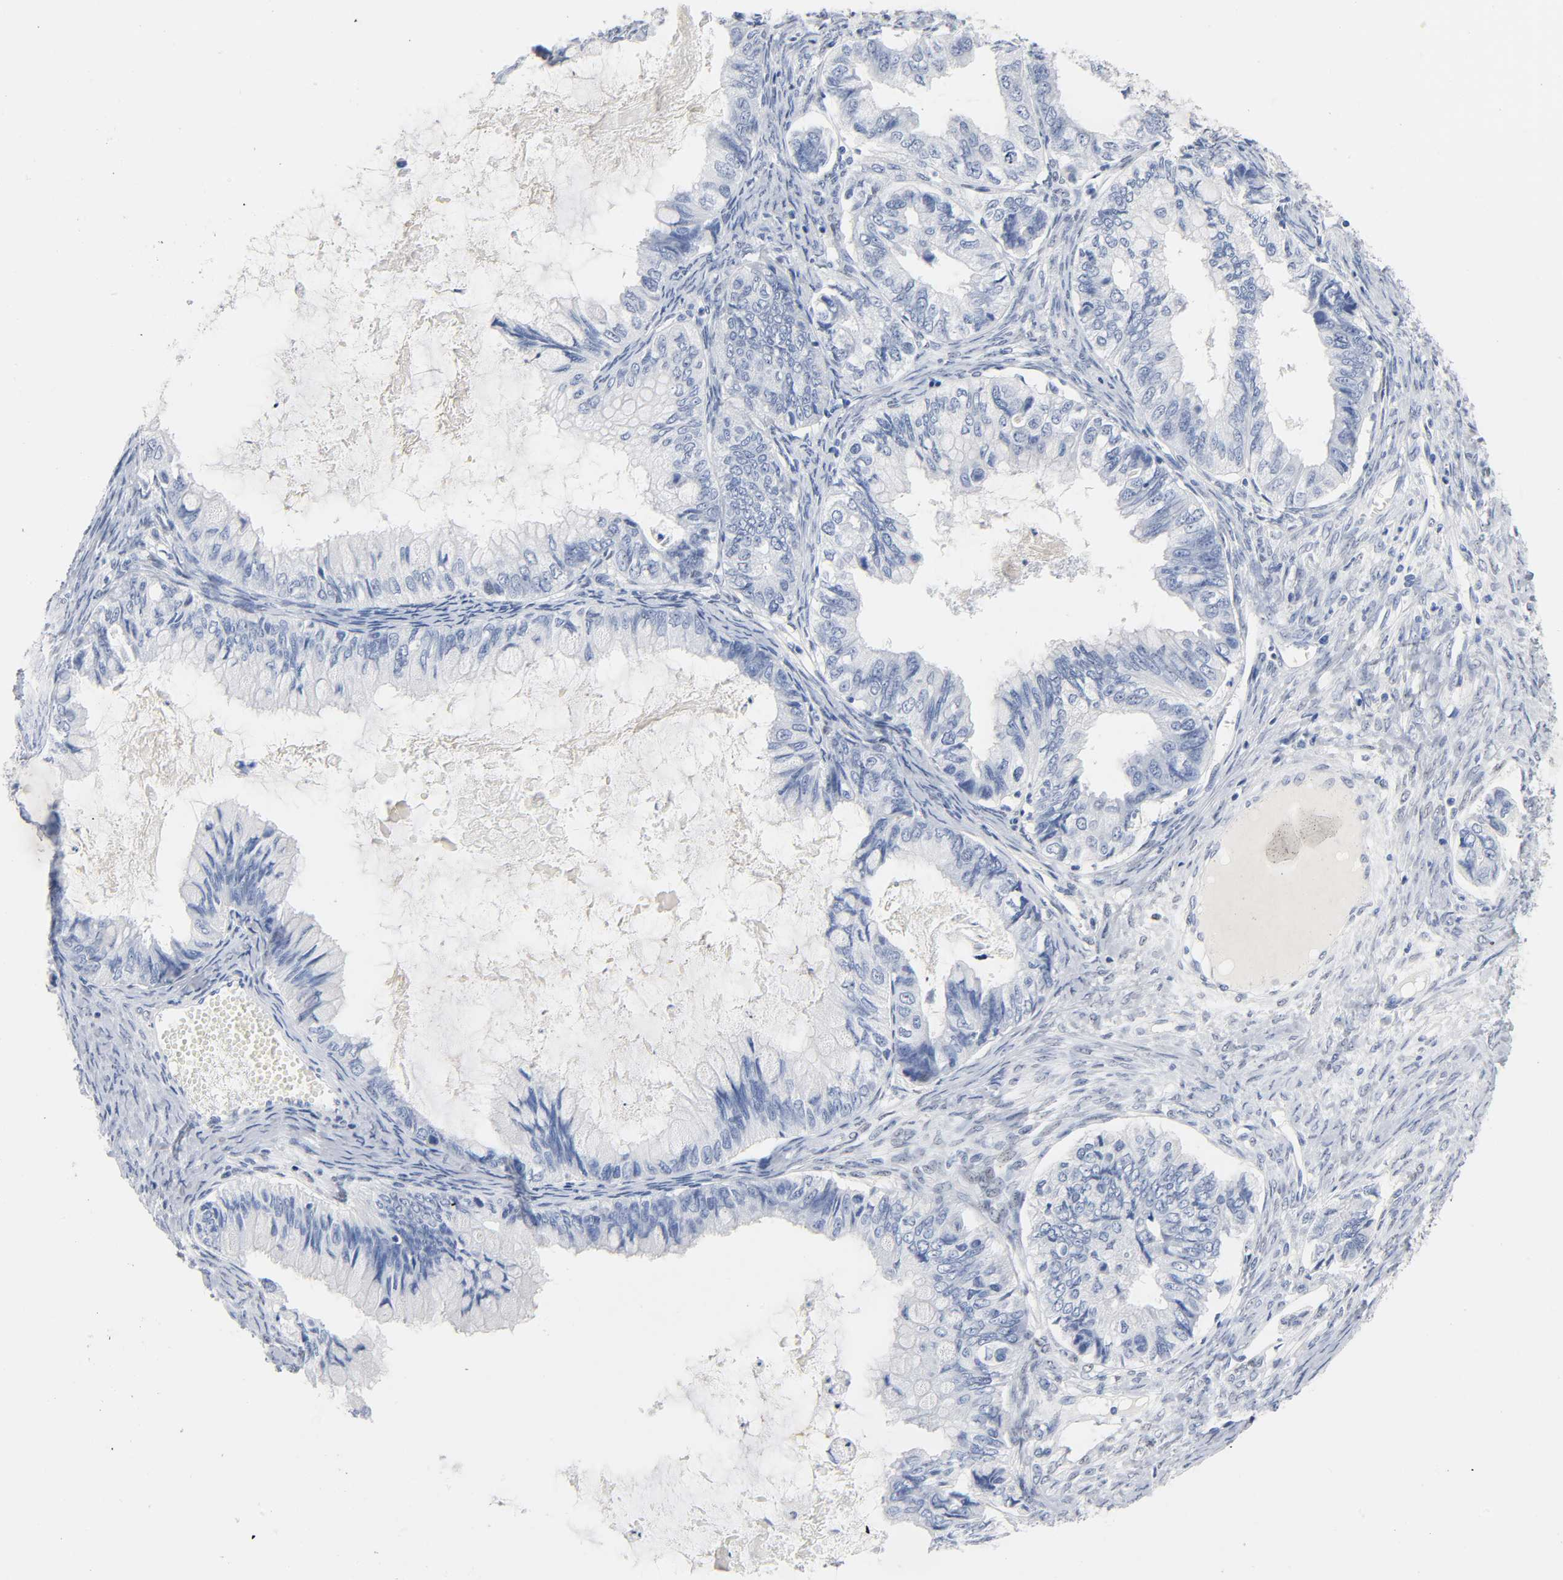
{"staining": {"intensity": "negative", "quantity": "none", "location": "none"}, "tissue": "ovarian cancer", "cell_type": "Tumor cells", "image_type": "cancer", "snomed": [{"axis": "morphology", "description": "Cystadenocarcinoma, mucinous, NOS"}, {"axis": "topography", "description": "Ovary"}], "caption": "DAB (3,3'-diaminobenzidine) immunohistochemical staining of ovarian mucinous cystadenocarcinoma displays no significant positivity in tumor cells. (DAB (3,3'-diaminobenzidine) immunohistochemistry visualized using brightfield microscopy, high magnification).", "gene": "NAB2", "patient": {"sex": "female", "age": 80}}